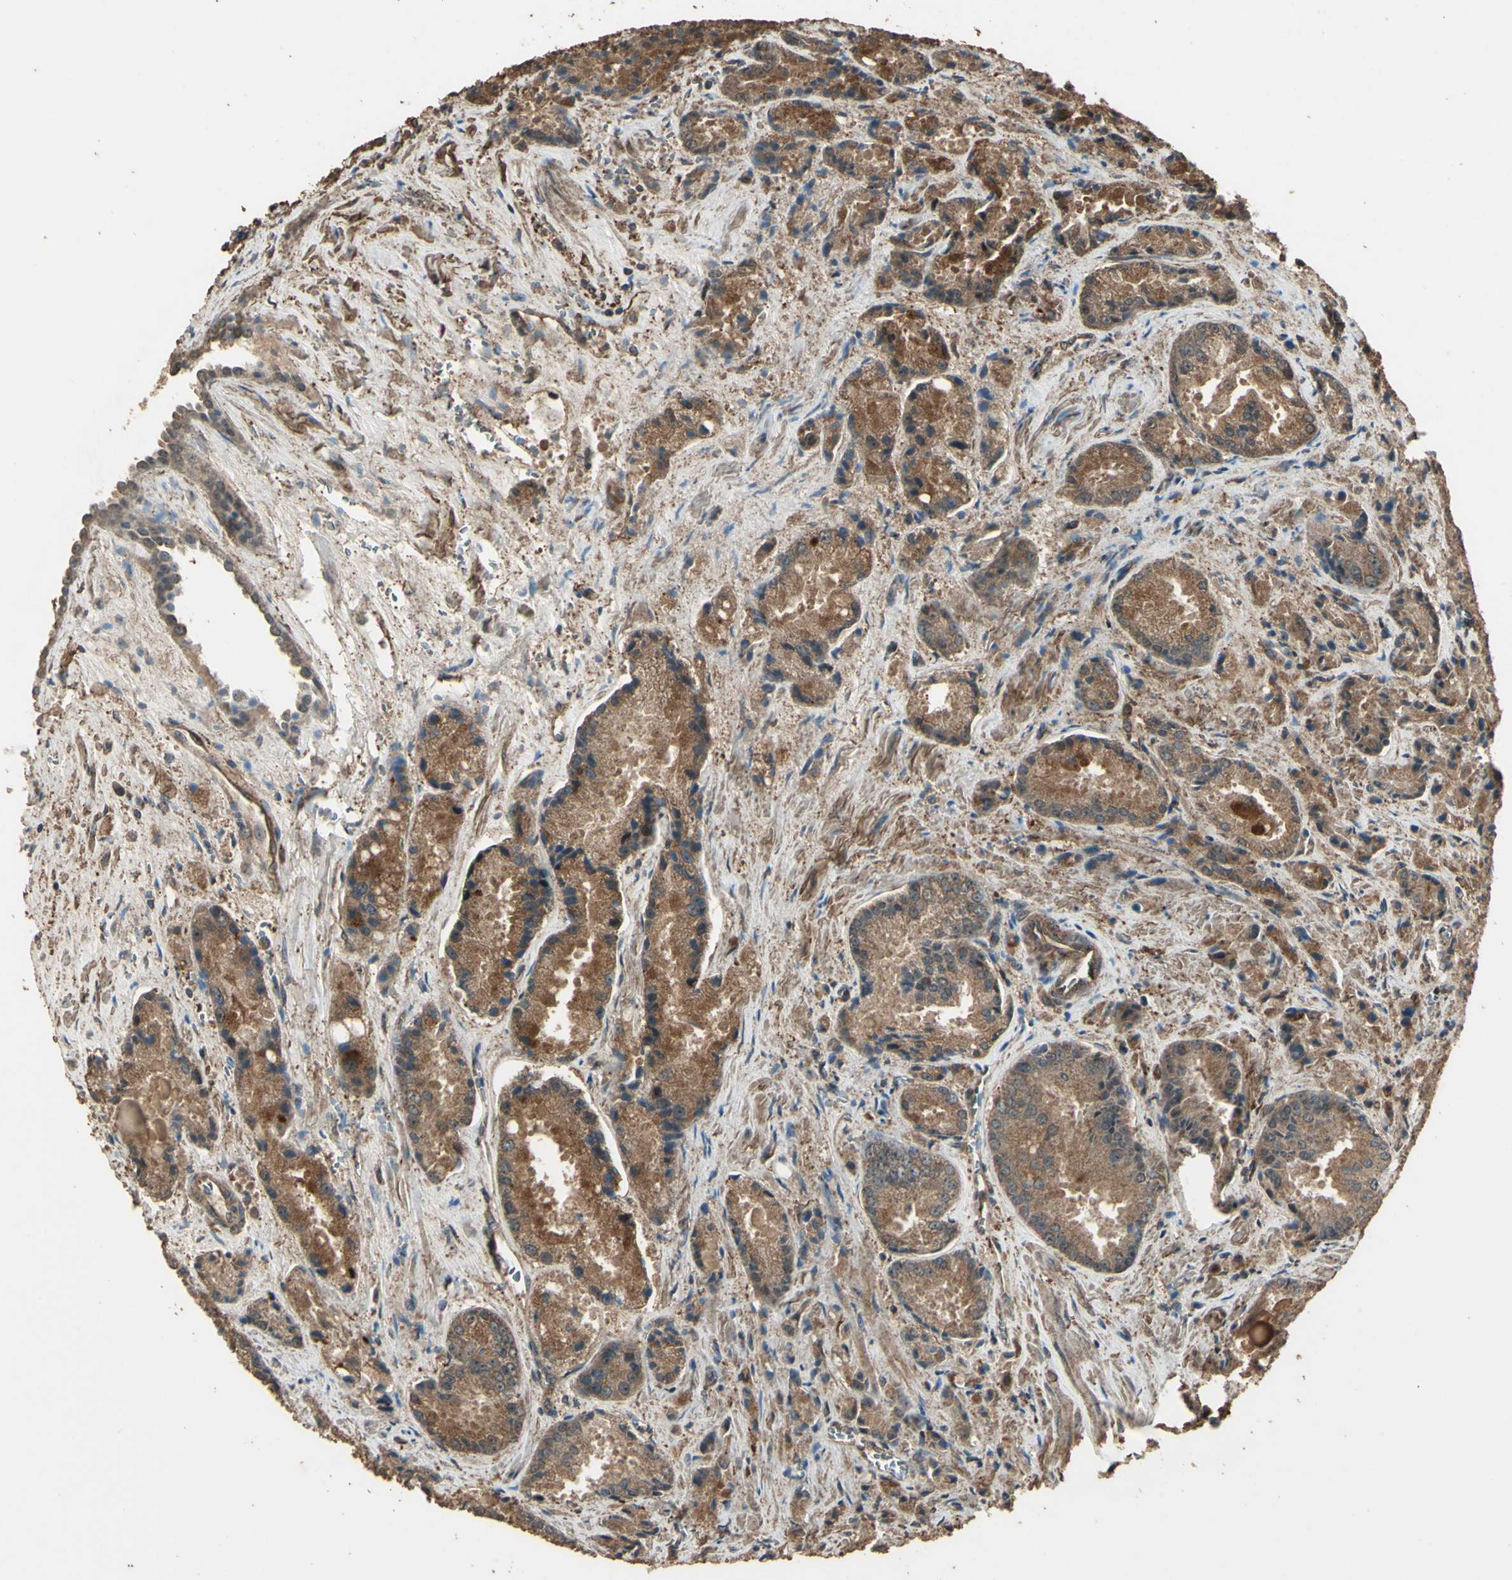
{"staining": {"intensity": "moderate", "quantity": ">75%", "location": "cytoplasmic/membranous"}, "tissue": "prostate cancer", "cell_type": "Tumor cells", "image_type": "cancer", "snomed": [{"axis": "morphology", "description": "Adenocarcinoma, Low grade"}, {"axis": "topography", "description": "Prostate"}], "caption": "This histopathology image demonstrates IHC staining of human prostate cancer (adenocarcinoma (low-grade)), with medium moderate cytoplasmic/membranous positivity in about >75% of tumor cells.", "gene": "TSPO", "patient": {"sex": "male", "age": 64}}